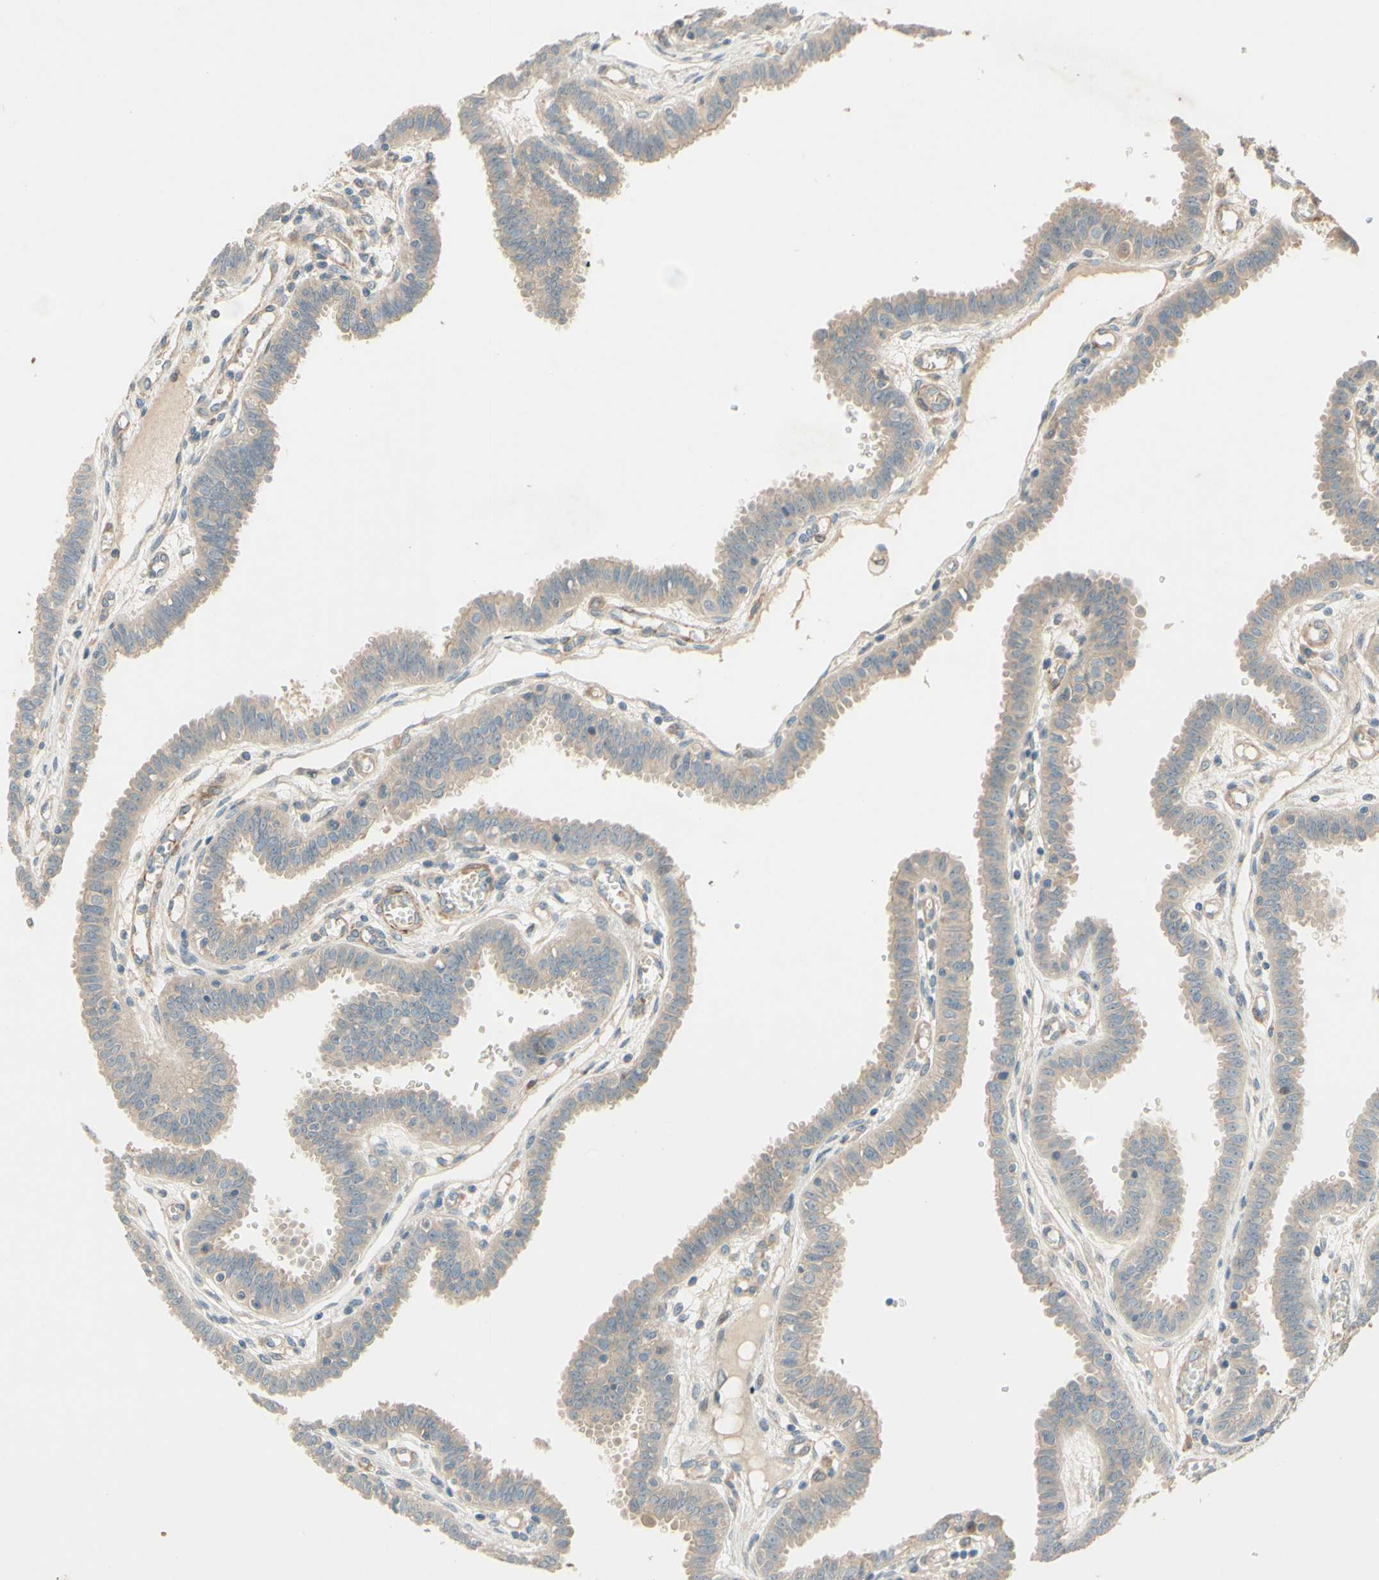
{"staining": {"intensity": "weak", "quantity": ">75%", "location": "cytoplasmic/membranous"}, "tissue": "fallopian tube", "cell_type": "Glandular cells", "image_type": "normal", "snomed": [{"axis": "morphology", "description": "Normal tissue, NOS"}, {"axis": "topography", "description": "Fallopian tube"}], "caption": "Immunohistochemistry of benign human fallopian tube demonstrates low levels of weak cytoplasmic/membranous staining in about >75% of glandular cells.", "gene": "ADAM17", "patient": {"sex": "female", "age": 32}}